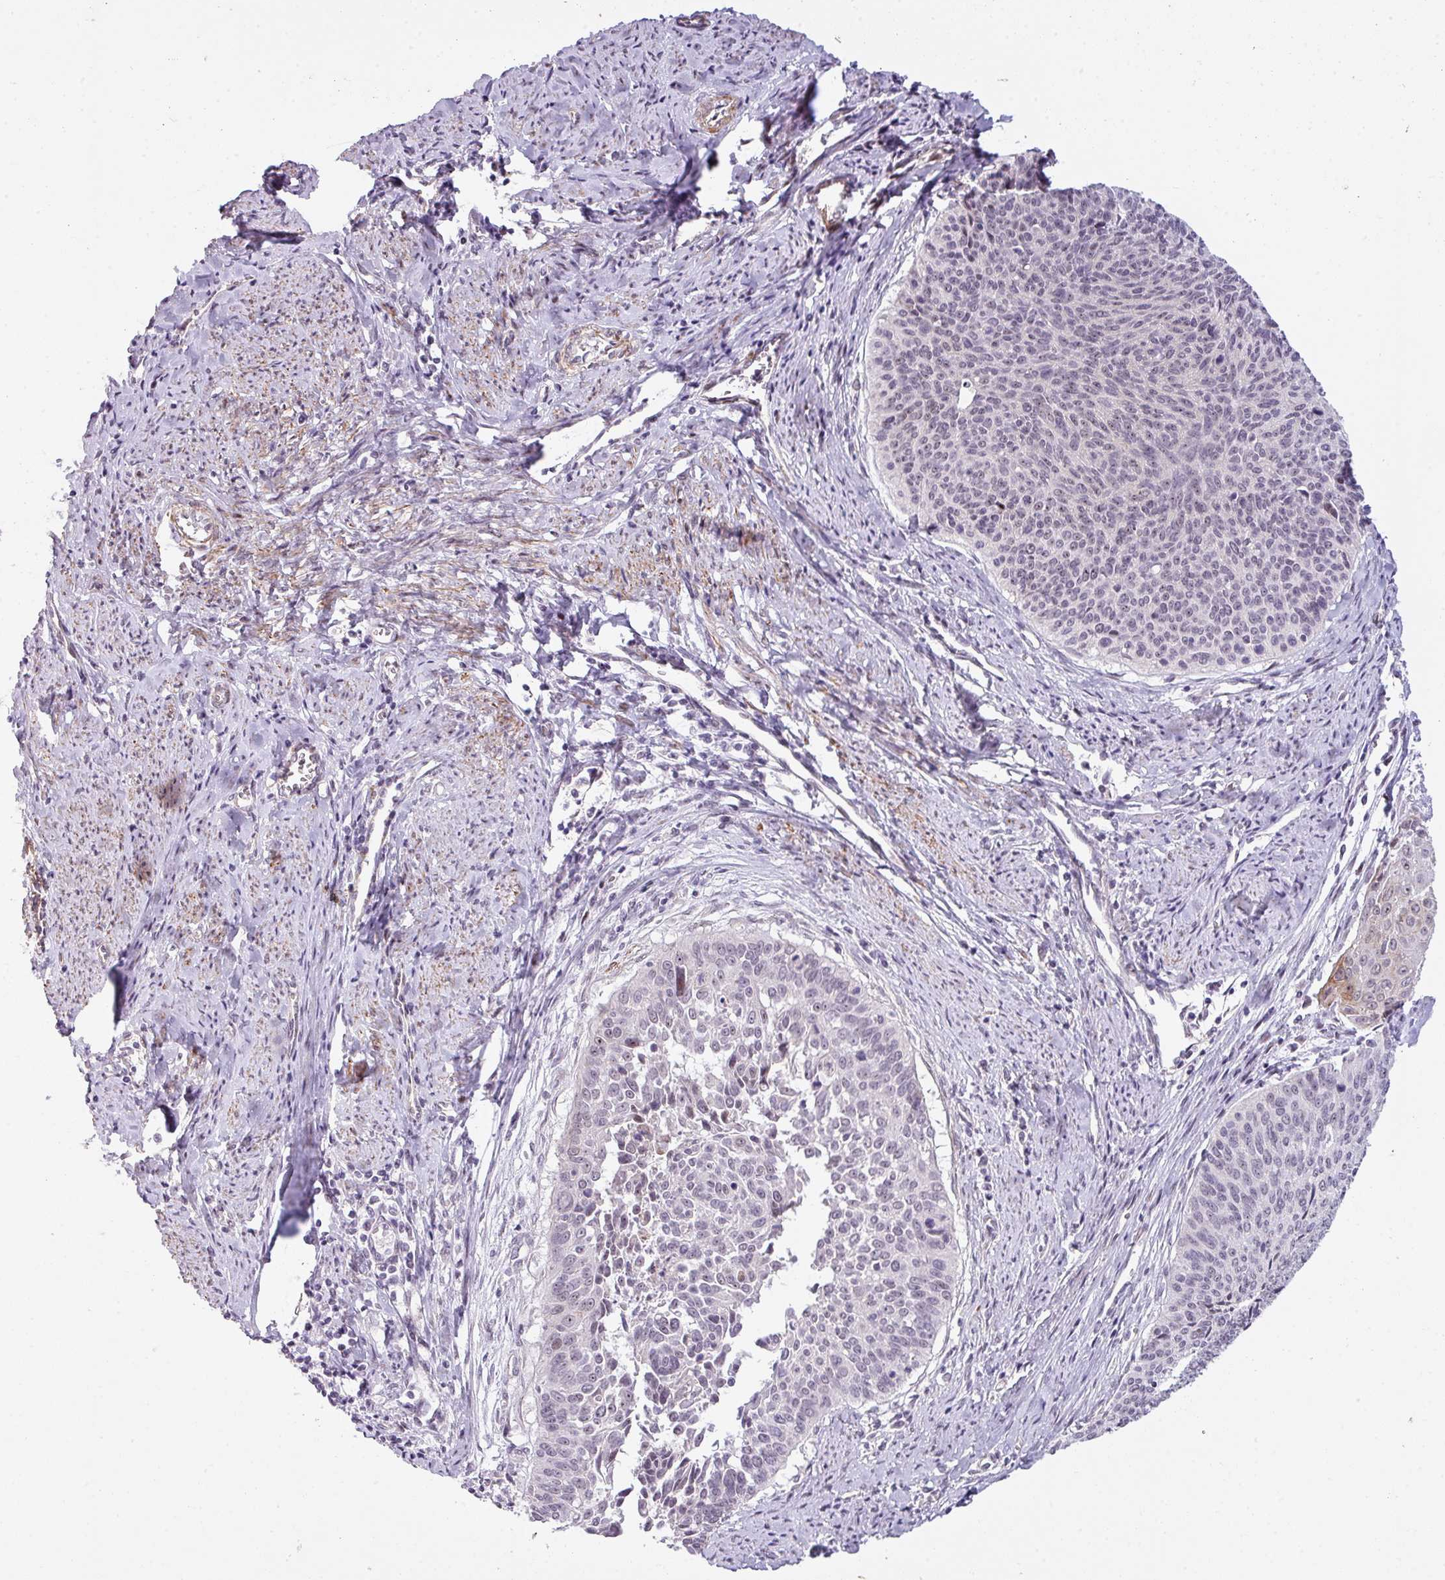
{"staining": {"intensity": "negative", "quantity": "none", "location": "none"}, "tissue": "cervical cancer", "cell_type": "Tumor cells", "image_type": "cancer", "snomed": [{"axis": "morphology", "description": "Squamous cell carcinoma, NOS"}, {"axis": "topography", "description": "Cervix"}], "caption": "A histopathology image of human cervical cancer is negative for staining in tumor cells. (Stains: DAB IHC with hematoxylin counter stain, Microscopy: brightfield microscopy at high magnification).", "gene": "ZNF688", "patient": {"sex": "female", "age": 55}}